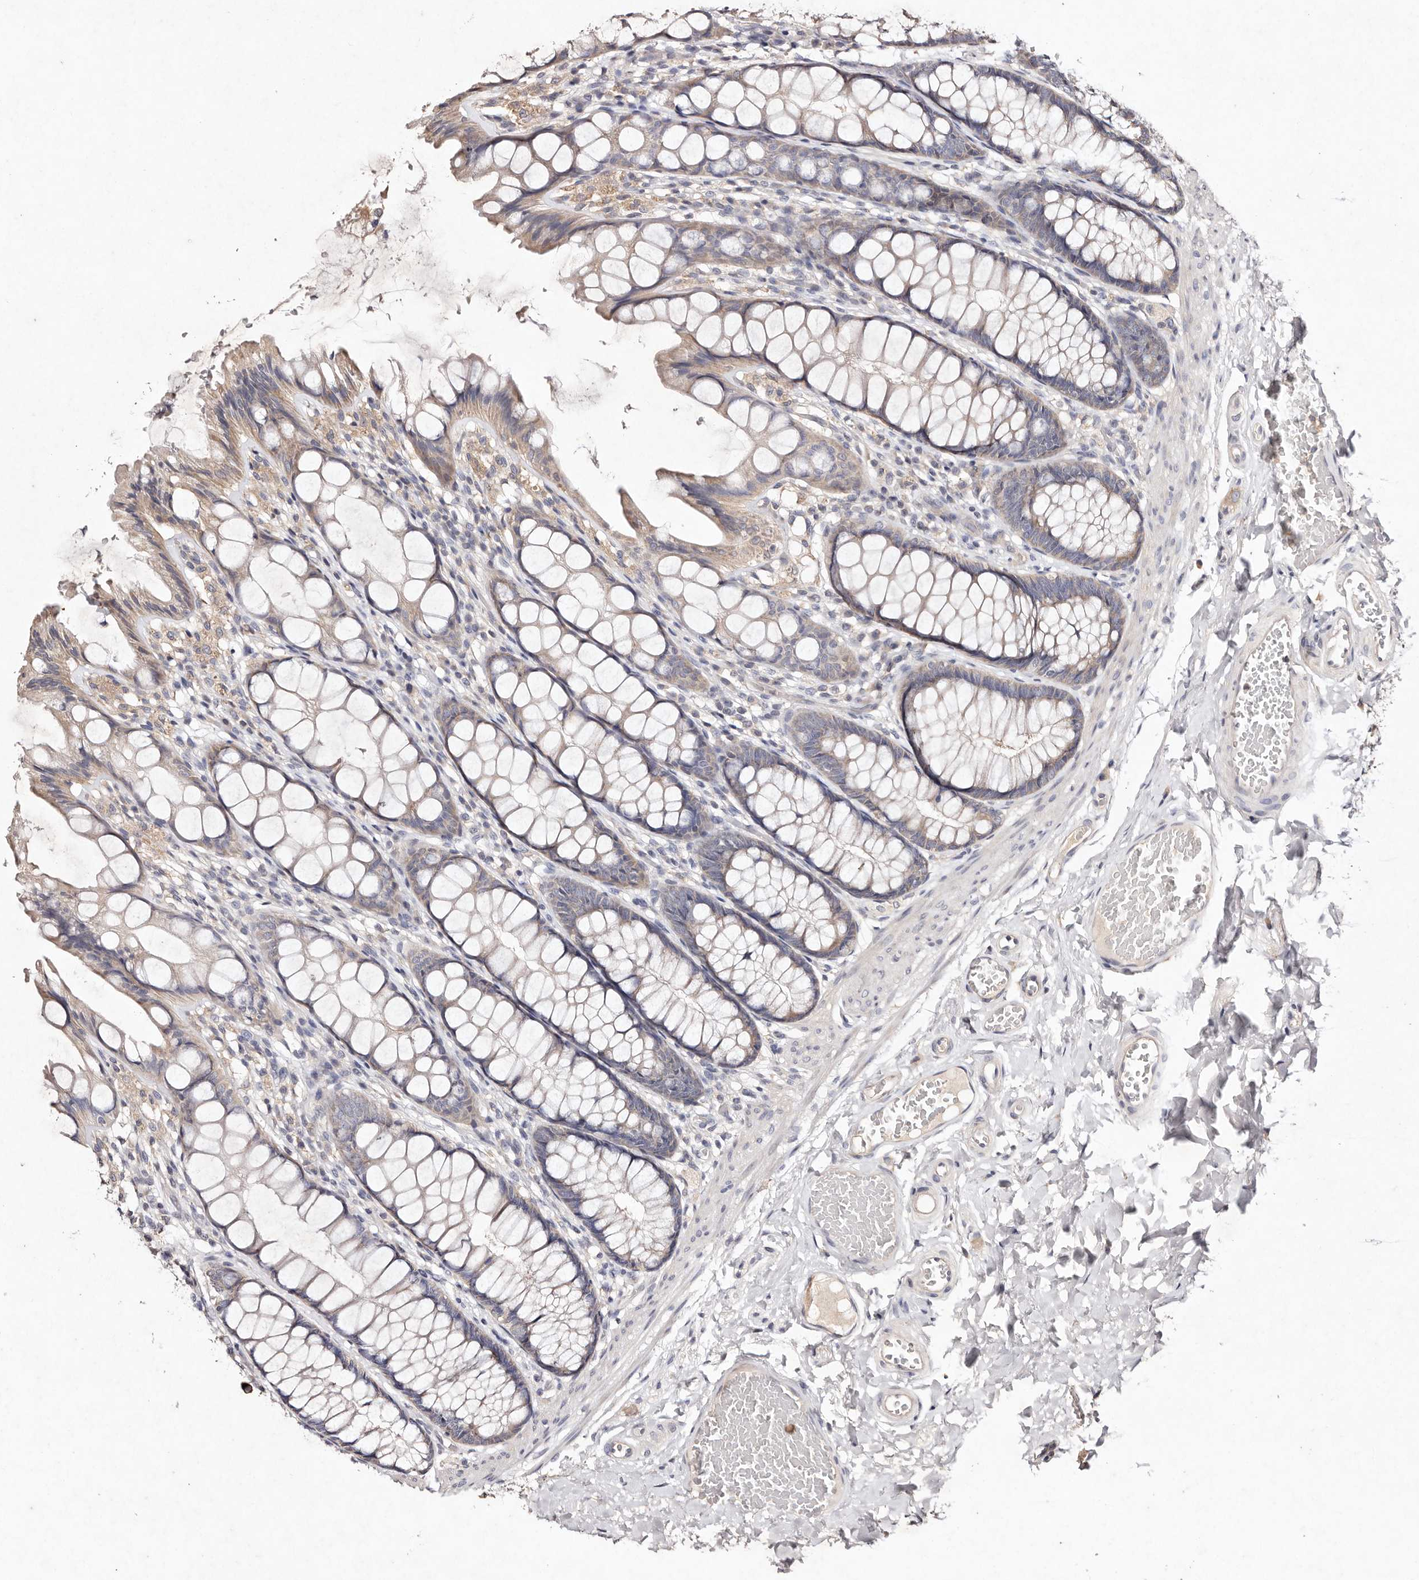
{"staining": {"intensity": "weak", "quantity": ">75%", "location": "cytoplasmic/membranous"}, "tissue": "colon", "cell_type": "Endothelial cells", "image_type": "normal", "snomed": [{"axis": "morphology", "description": "Normal tissue, NOS"}, {"axis": "topography", "description": "Colon"}], "caption": "DAB (3,3'-diaminobenzidine) immunohistochemical staining of benign colon reveals weak cytoplasmic/membranous protein positivity in about >75% of endothelial cells.", "gene": "TSC2", "patient": {"sex": "male", "age": 47}}